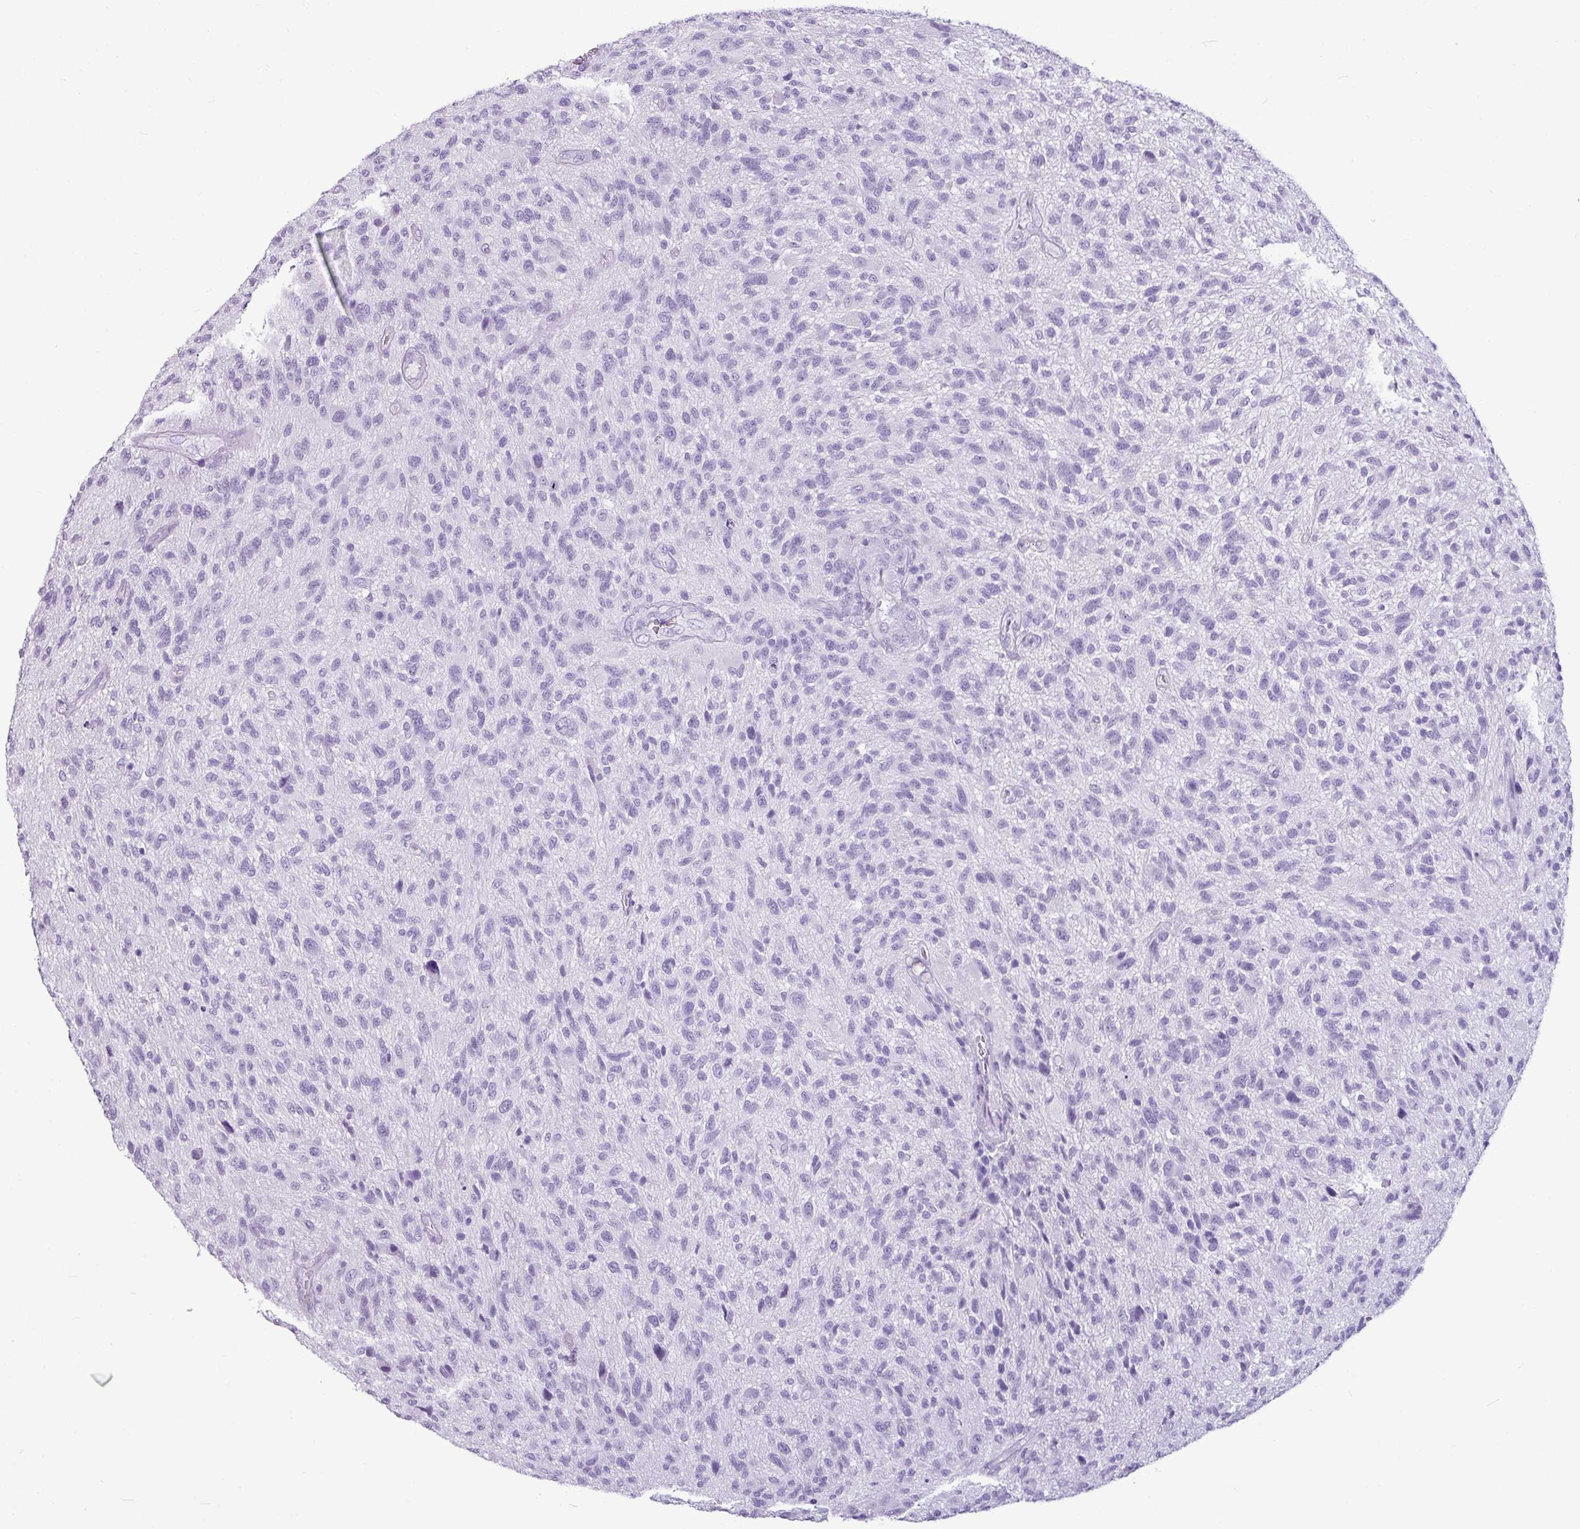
{"staining": {"intensity": "negative", "quantity": "none", "location": "none"}, "tissue": "glioma", "cell_type": "Tumor cells", "image_type": "cancer", "snomed": [{"axis": "morphology", "description": "Glioma, malignant, High grade"}, {"axis": "topography", "description": "Brain"}], "caption": "A photomicrograph of human glioma is negative for staining in tumor cells. (Stains: DAB (3,3'-diaminobenzidine) immunohistochemistry (IHC) with hematoxylin counter stain, Microscopy: brightfield microscopy at high magnification).", "gene": "AMY1B", "patient": {"sex": "male", "age": 47}}